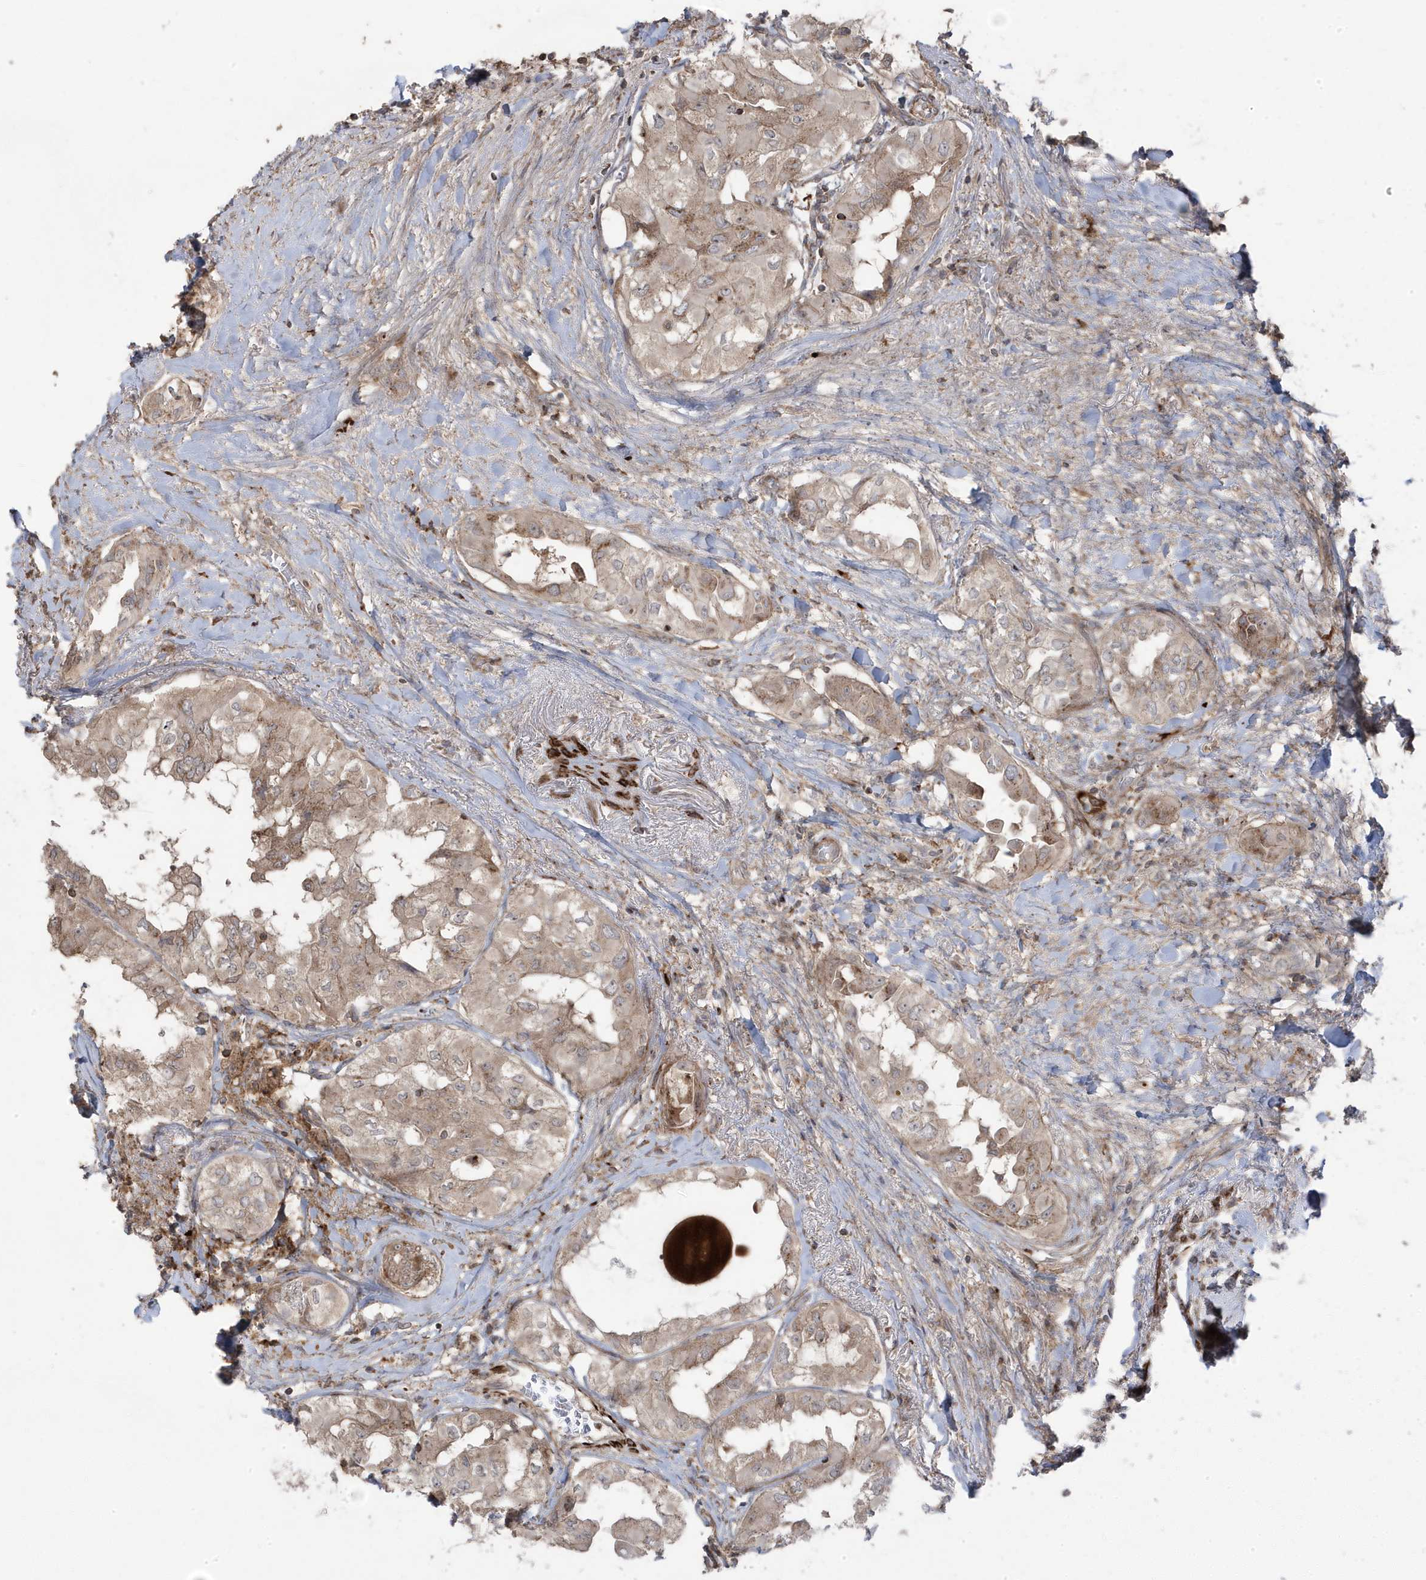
{"staining": {"intensity": "weak", "quantity": ">75%", "location": "cytoplasmic/membranous"}, "tissue": "thyroid cancer", "cell_type": "Tumor cells", "image_type": "cancer", "snomed": [{"axis": "morphology", "description": "Papillary adenocarcinoma, NOS"}, {"axis": "topography", "description": "Thyroid gland"}], "caption": "Thyroid papillary adenocarcinoma tissue shows weak cytoplasmic/membranous positivity in approximately >75% of tumor cells, visualized by immunohistochemistry. (DAB IHC, brown staining for protein, blue staining for nuclei).", "gene": "CETN3", "patient": {"sex": "female", "age": 59}}